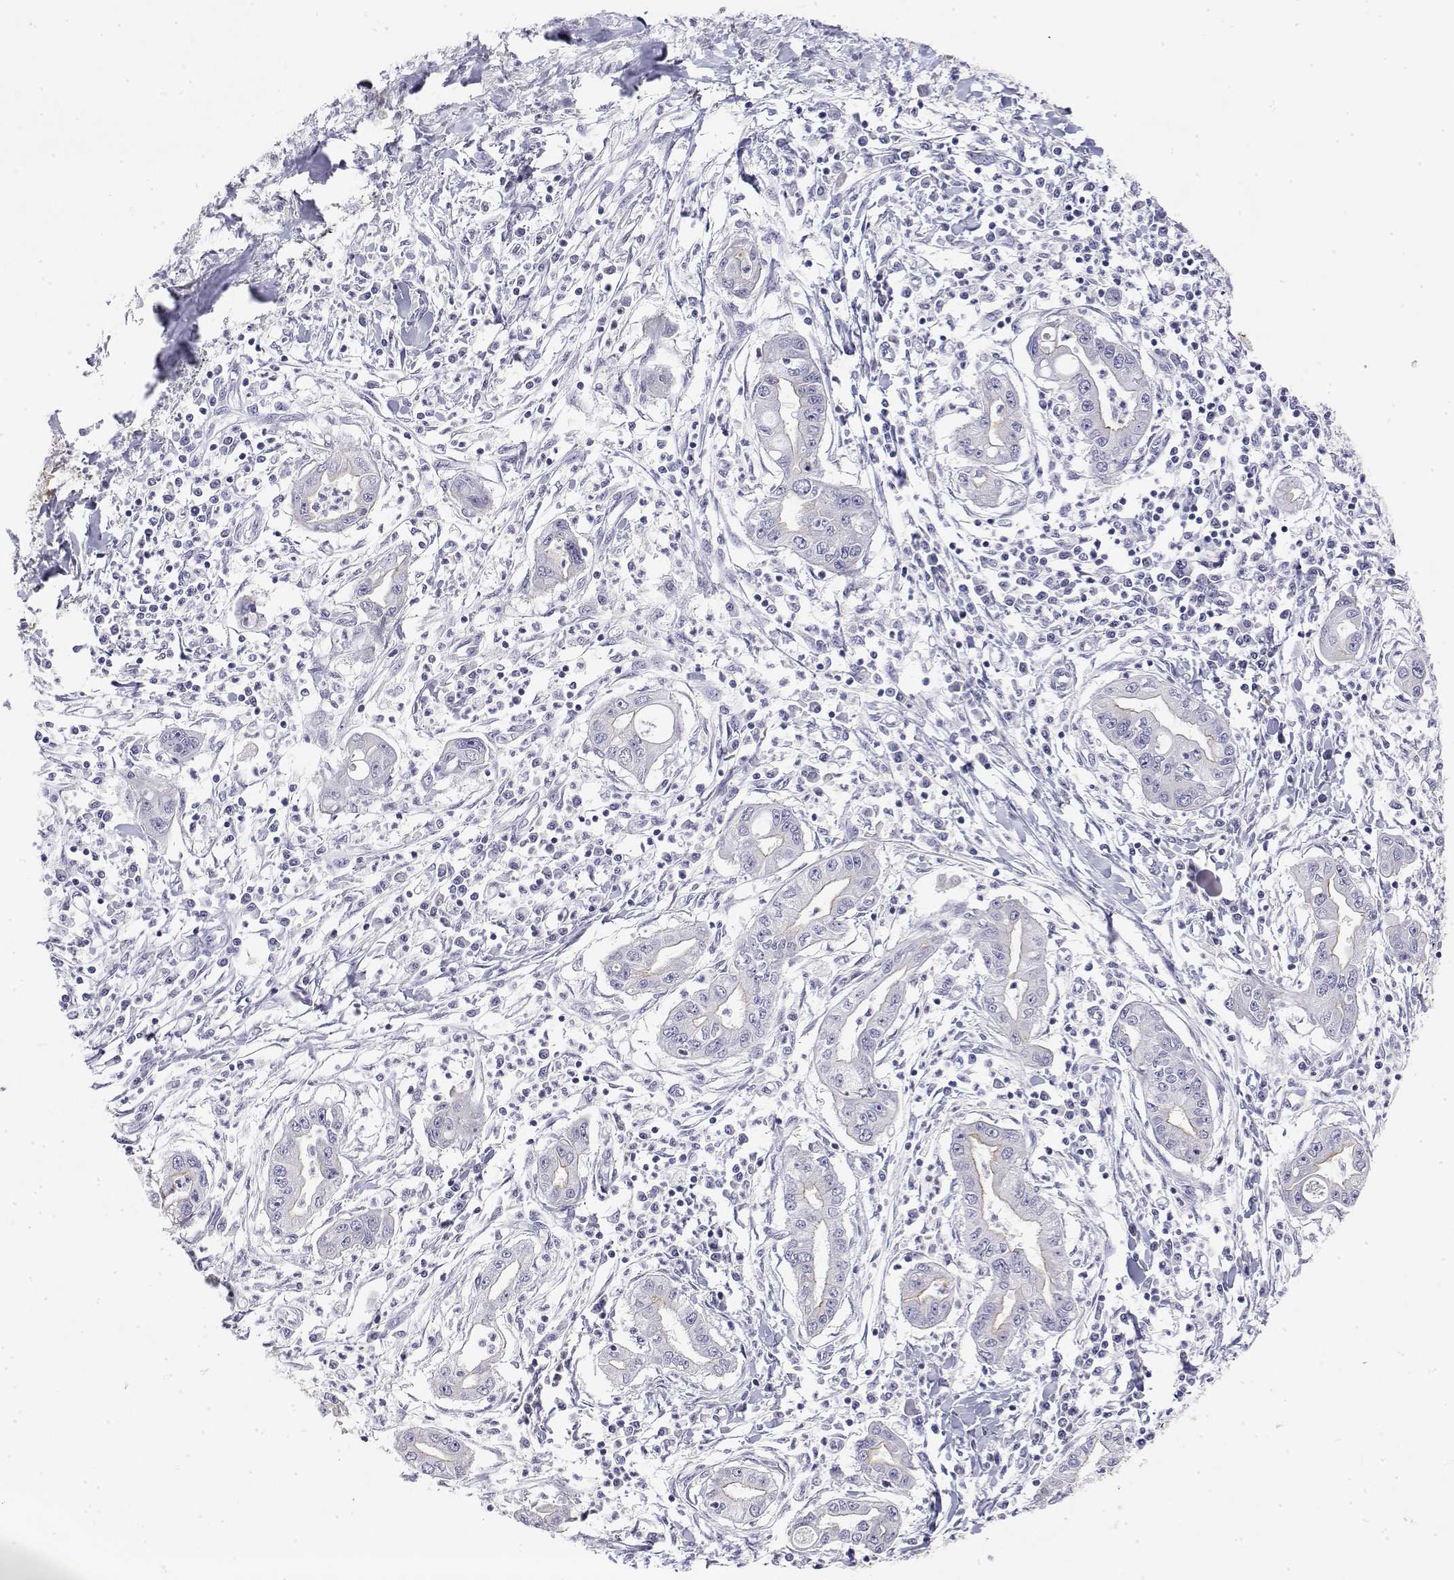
{"staining": {"intensity": "weak", "quantity": "<25%", "location": "cytoplasmic/membranous"}, "tissue": "pancreatic cancer", "cell_type": "Tumor cells", "image_type": "cancer", "snomed": [{"axis": "morphology", "description": "Adenocarcinoma, NOS"}, {"axis": "topography", "description": "Pancreas"}], "caption": "Immunohistochemistry (IHC) of human pancreatic adenocarcinoma exhibits no positivity in tumor cells. (Brightfield microscopy of DAB immunohistochemistry at high magnification).", "gene": "MISP", "patient": {"sex": "male", "age": 72}}